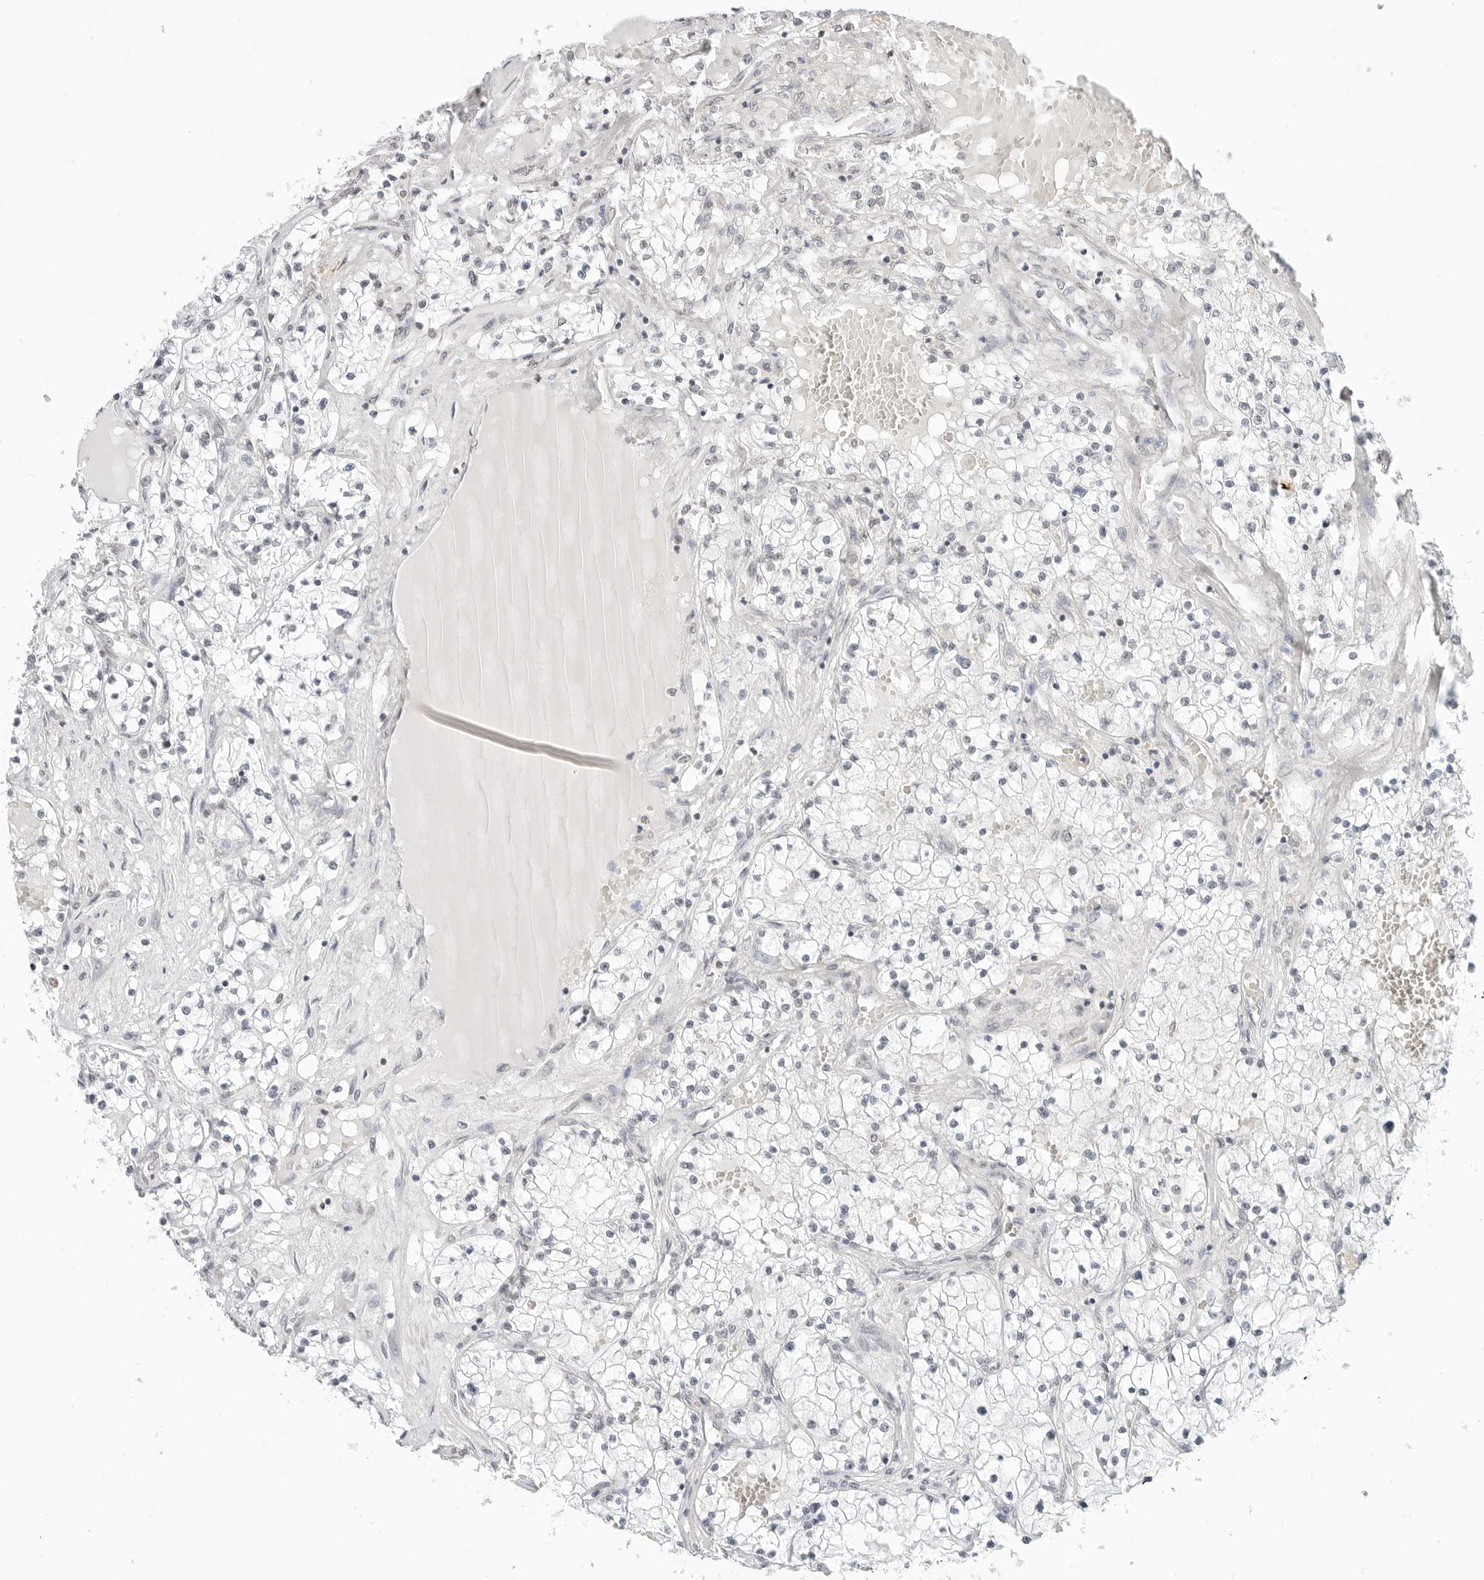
{"staining": {"intensity": "negative", "quantity": "none", "location": "none"}, "tissue": "renal cancer", "cell_type": "Tumor cells", "image_type": "cancer", "snomed": [{"axis": "morphology", "description": "Normal tissue, NOS"}, {"axis": "morphology", "description": "Adenocarcinoma, NOS"}, {"axis": "topography", "description": "Kidney"}], "caption": "DAB immunohistochemical staining of adenocarcinoma (renal) exhibits no significant positivity in tumor cells. (Immunohistochemistry (ihc), brightfield microscopy, high magnification).", "gene": "METAP1", "patient": {"sex": "male", "age": 68}}